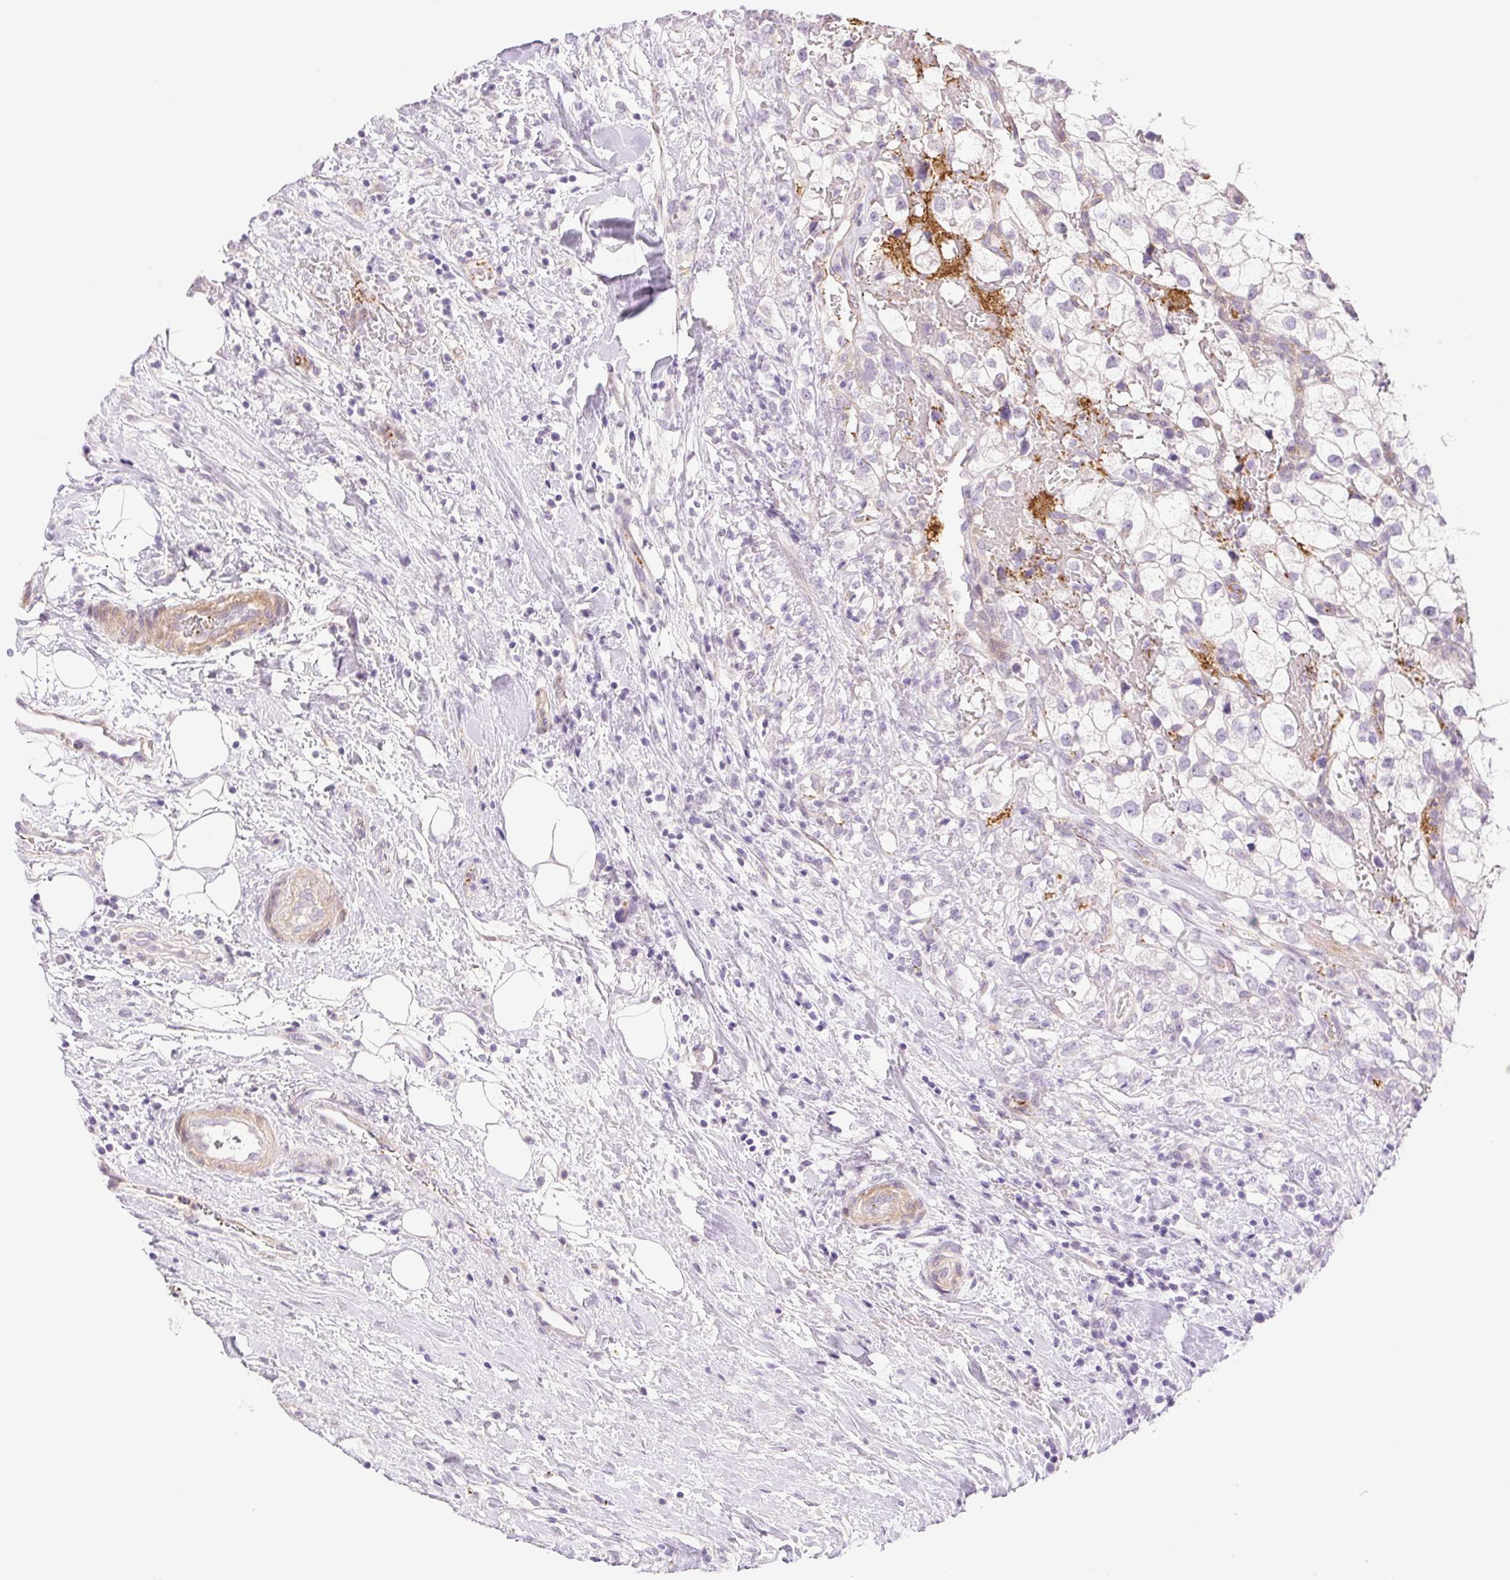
{"staining": {"intensity": "negative", "quantity": "none", "location": "none"}, "tissue": "renal cancer", "cell_type": "Tumor cells", "image_type": "cancer", "snomed": [{"axis": "morphology", "description": "Adenocarcinoma, NOS"}, {"axis": "topography", "description": "Kidney"}], "caption": "High magnification brightfield microscopy of renal cancer stained with DAB (brown) and counterstained with hematoxylin (blue): tumor cells show no significant expression. The staining was performed using DAB to visualize the protein expression in brown, while the nuclei were stained in blue with hematoxylin (Magnification: 20x).", "gene": "PRL", "patient": {"sex": "male", "age": 59}}